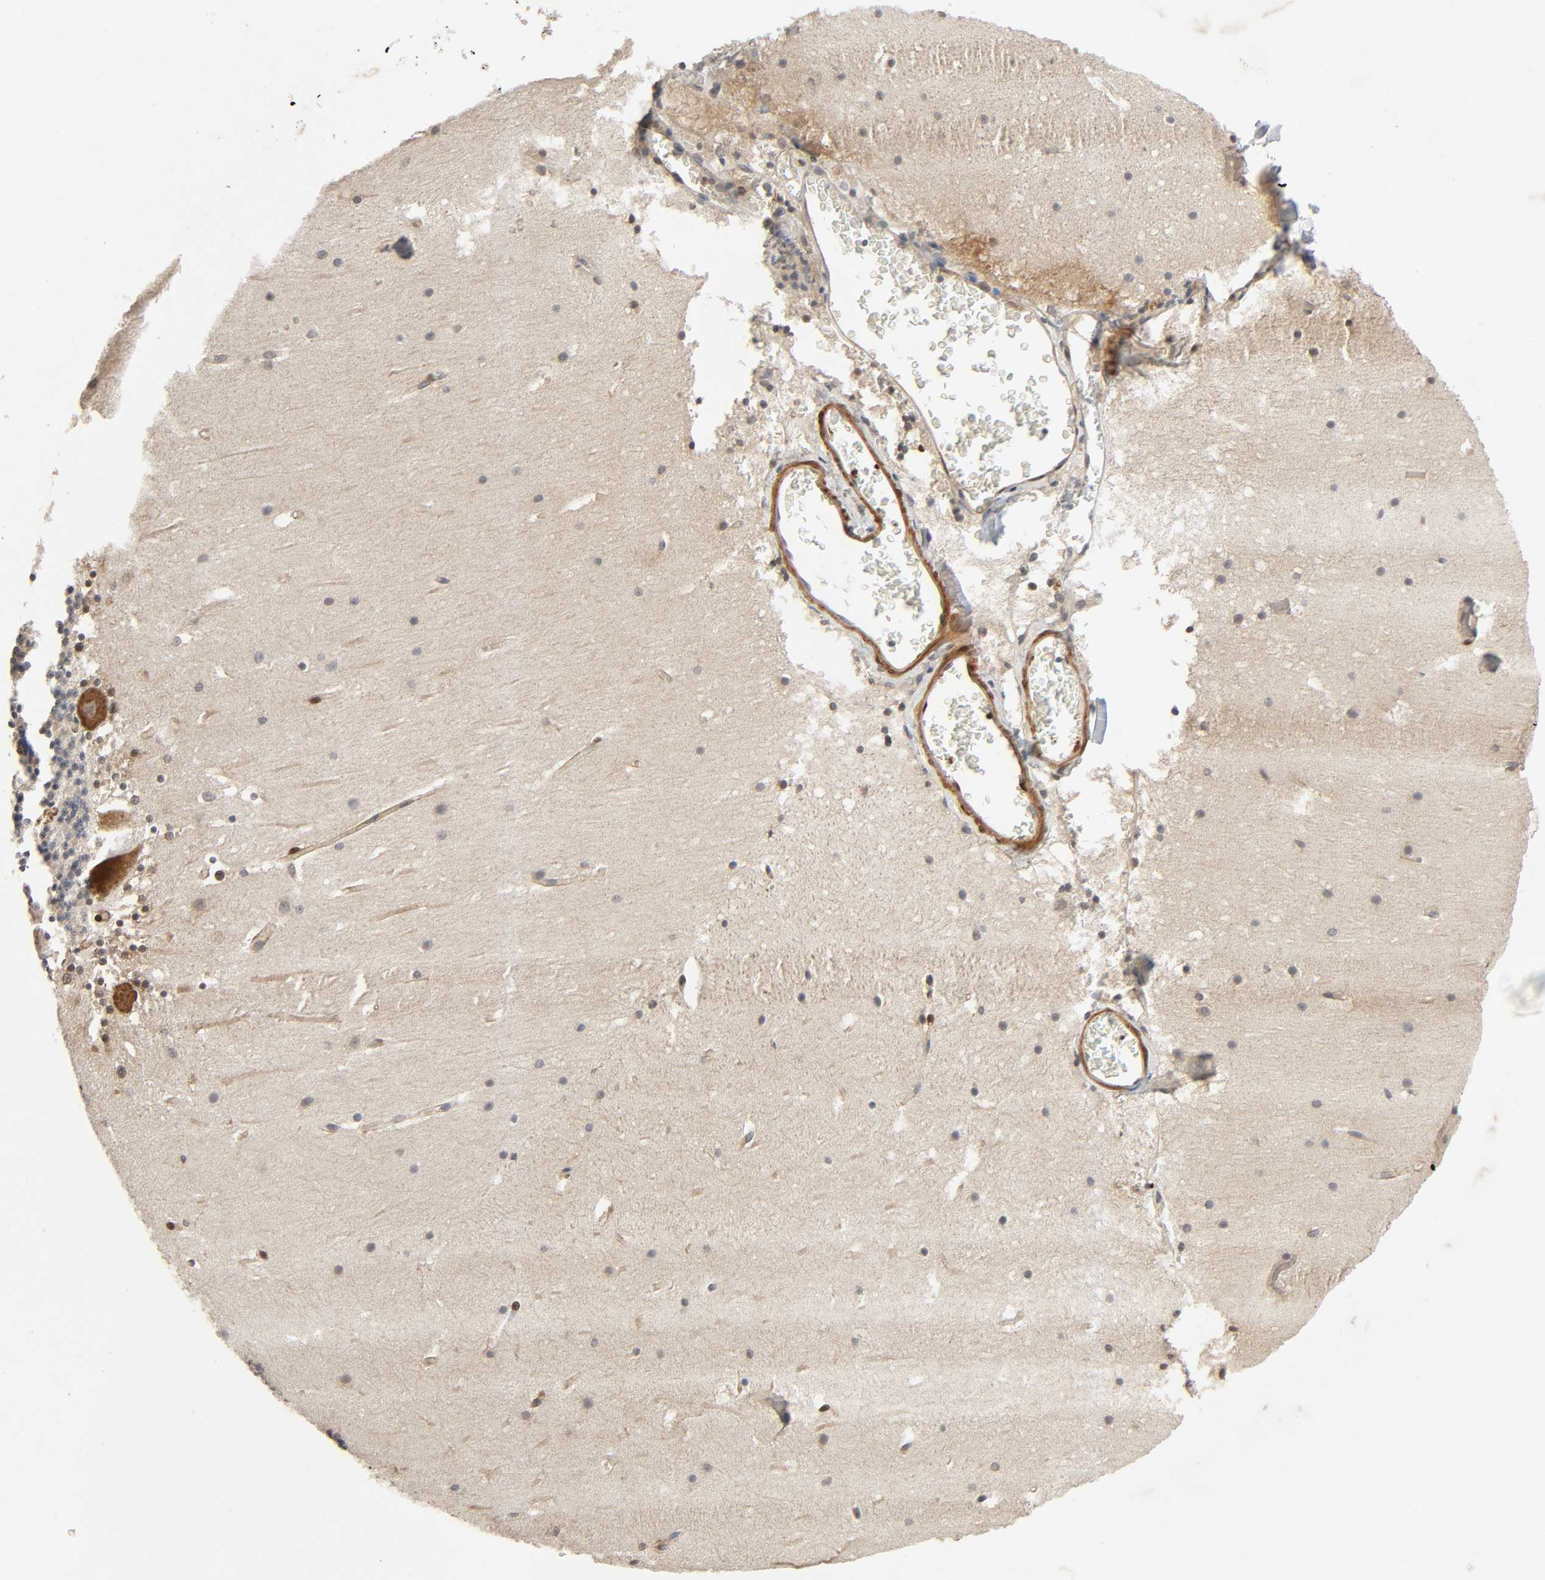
{"staining": {"intensity": "weak", "quantity": "25%-75%", "location": "cytoplasmic/membranous"}, "tissue": "cerebellum", "cell_type": "Cells in granular layer", "image_type": "normal", "snomed": [{"axis": "morphology", "description": "Normal tissue, NOS"}, {"axis": "topography", "description": "Cerebellum"}], "caption": "Cells in granular layer display low levels of weak cytoplasmic/membranous expression in about 25%-75% of cells in unremarkable human cerebellum.", "gene": "PTK2", "patient": {"sex": "male", "age": 45}}